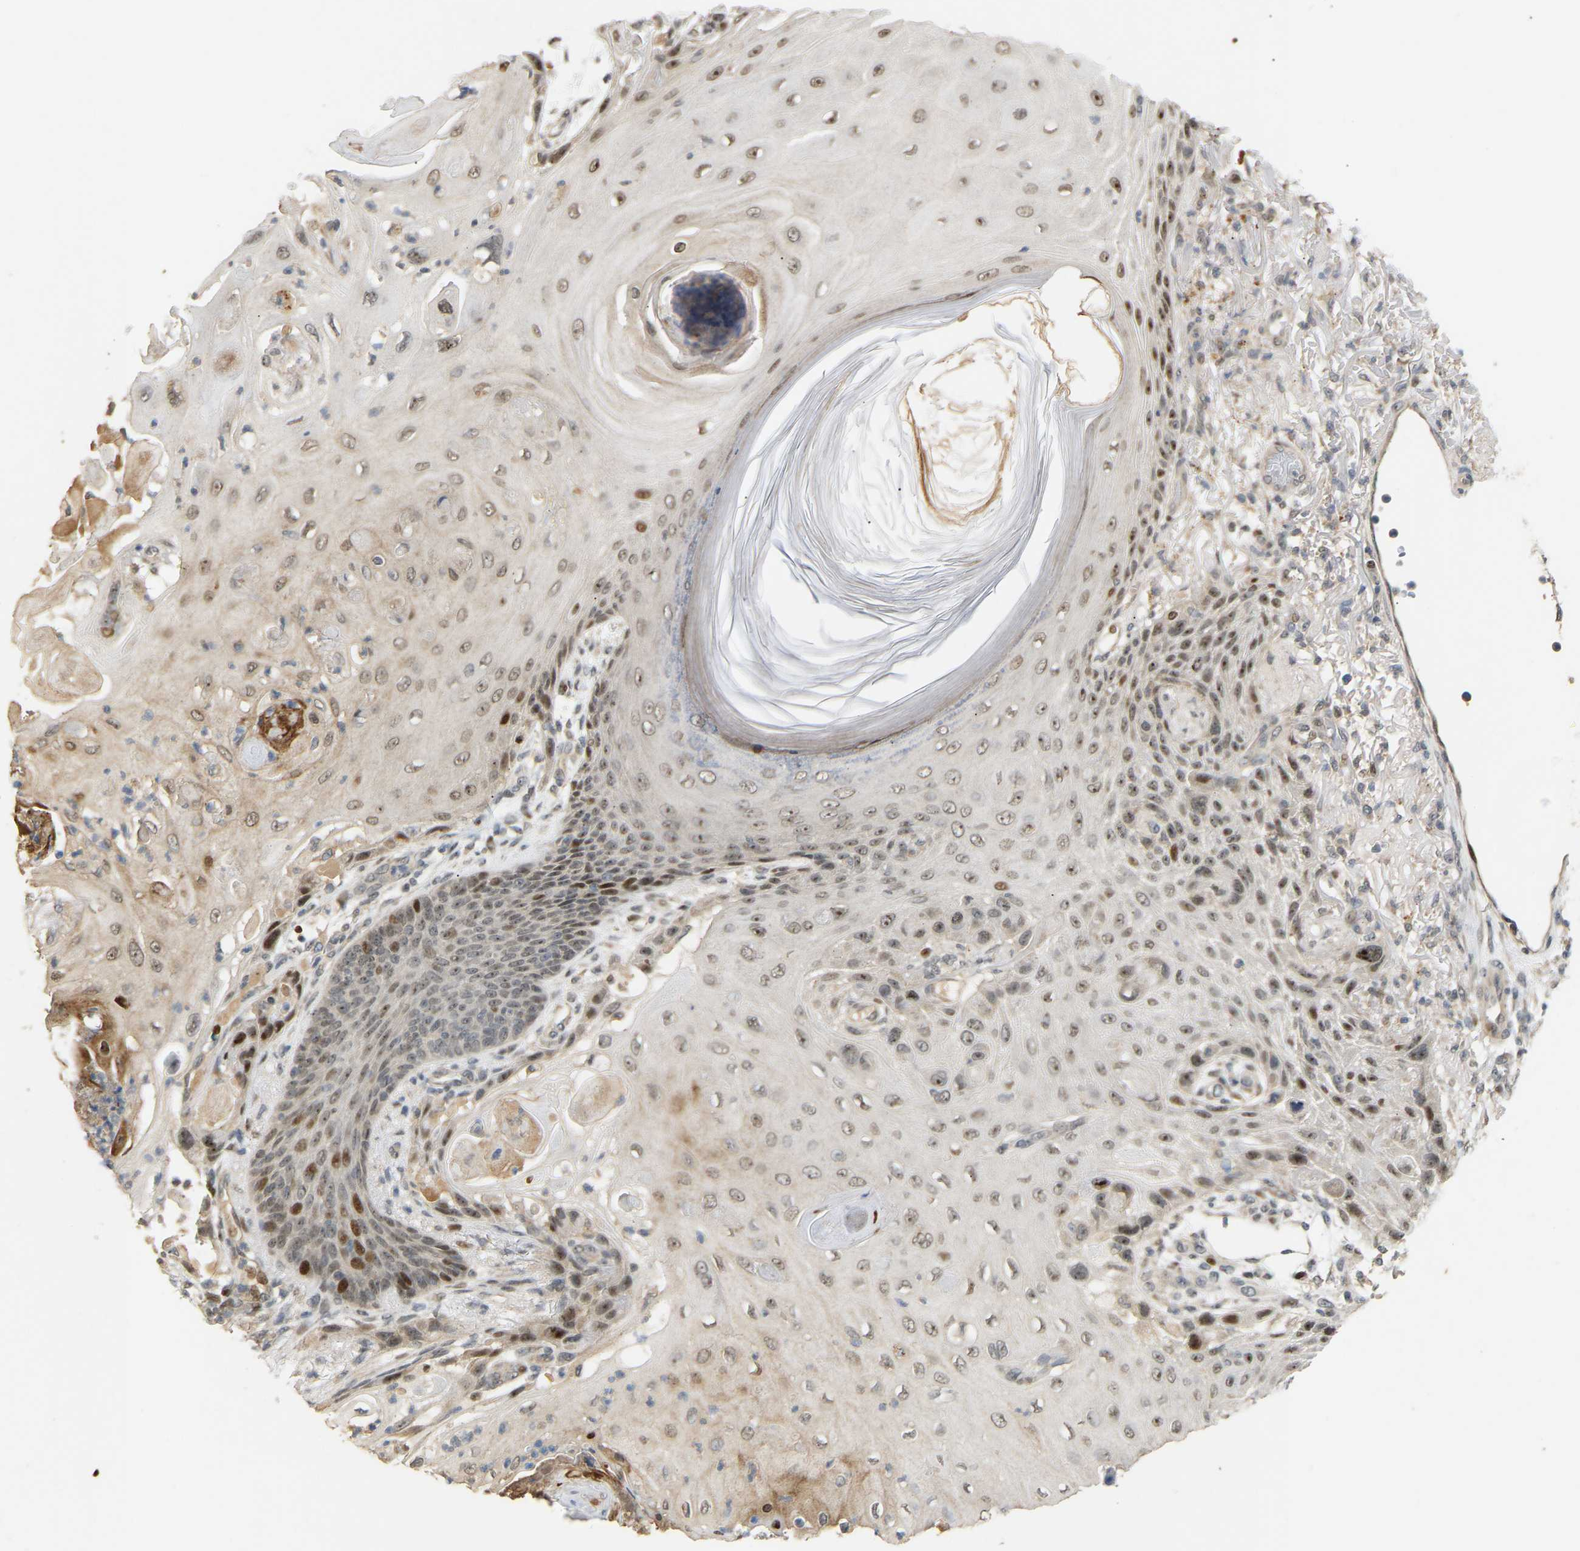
{"staining": {"intensity": "weak", "quantity": "25%-75%", "location": "nuclear"}, "tissue": "skin cancer", "cell_type": "Tumor cells", "image_type": "cancer", "snomed": [{"axis": "morphology", "description": "Squamous cell carcinoma, NOS"}, {"axis": "topography", "description": "Skin"}], "caption": "Tumor cells exhibit low levels of weak nuclear staining in approximately 25%-75% of cells in human squamous cell carcinoma (skin).", "gene": "PTPN4", "patient": {"sex": "female", "age": 77}}